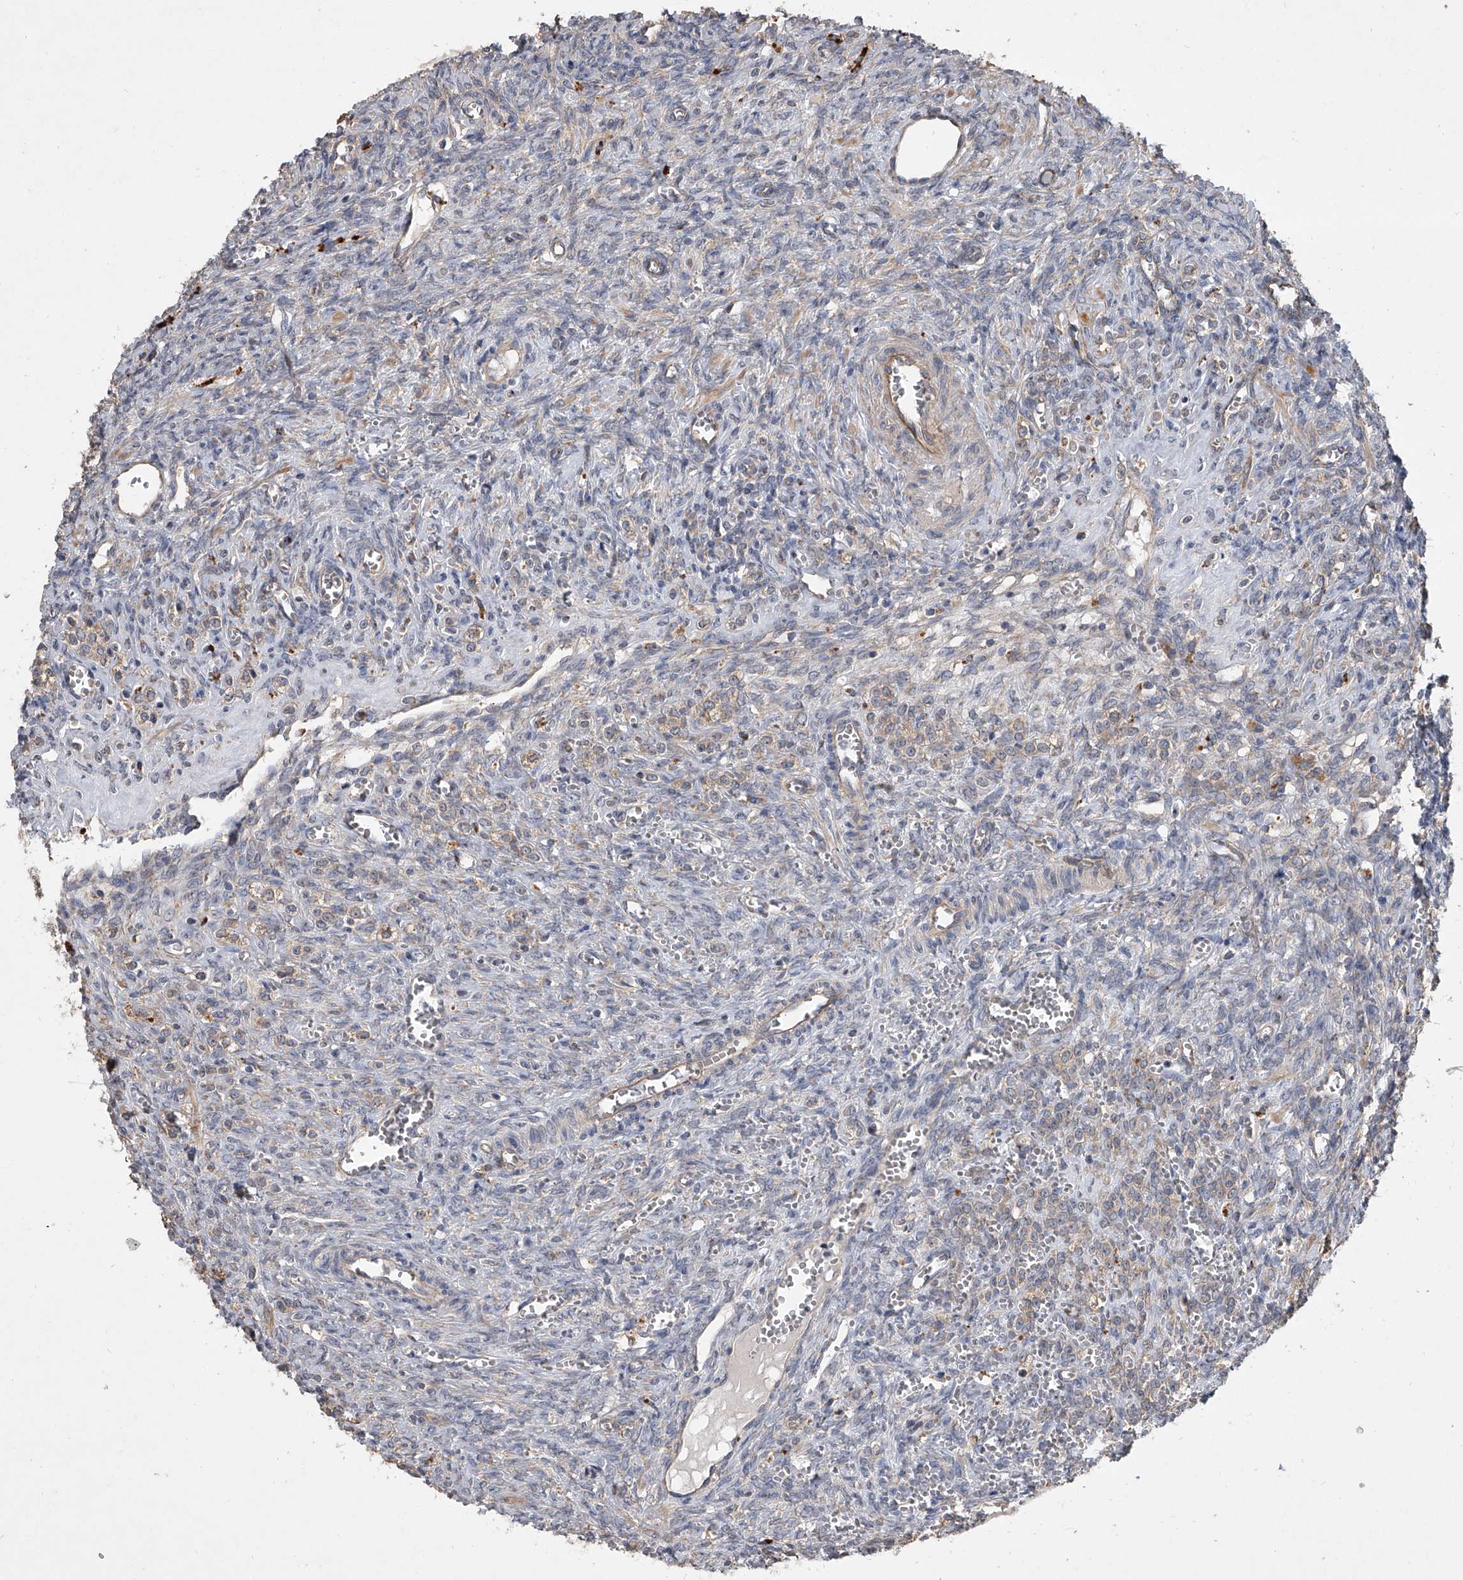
{"staining": {"intensity": "weak", "quantity": "<25%", "location": "cytoplasmic/membranous"}, "tissue": "ovary", "cell_type": "Ovarian stroma cells", "image_type": "normal", "snomed": [{"axis": "morphology", "description": "Normal tissue, NOS"}, {"axis": "topography", "description": "Ovary"}], "caption": "High magnification brightfield microscopy of unremarkable ovary stained with DAB (3,3'-diaminobenzidine) (brown) and counterstained with hematoxylin (blue): ovarian stroma cells show no significant positivity. Brightfield microscopy of immunohistochemistry stained with DAB (3,3'-diaminobenzidine) (brown) and hematoxylin (blue), captured at high magnification.", "gene": "DOCK9", "patient": {"sex": "female", "age": 41}}